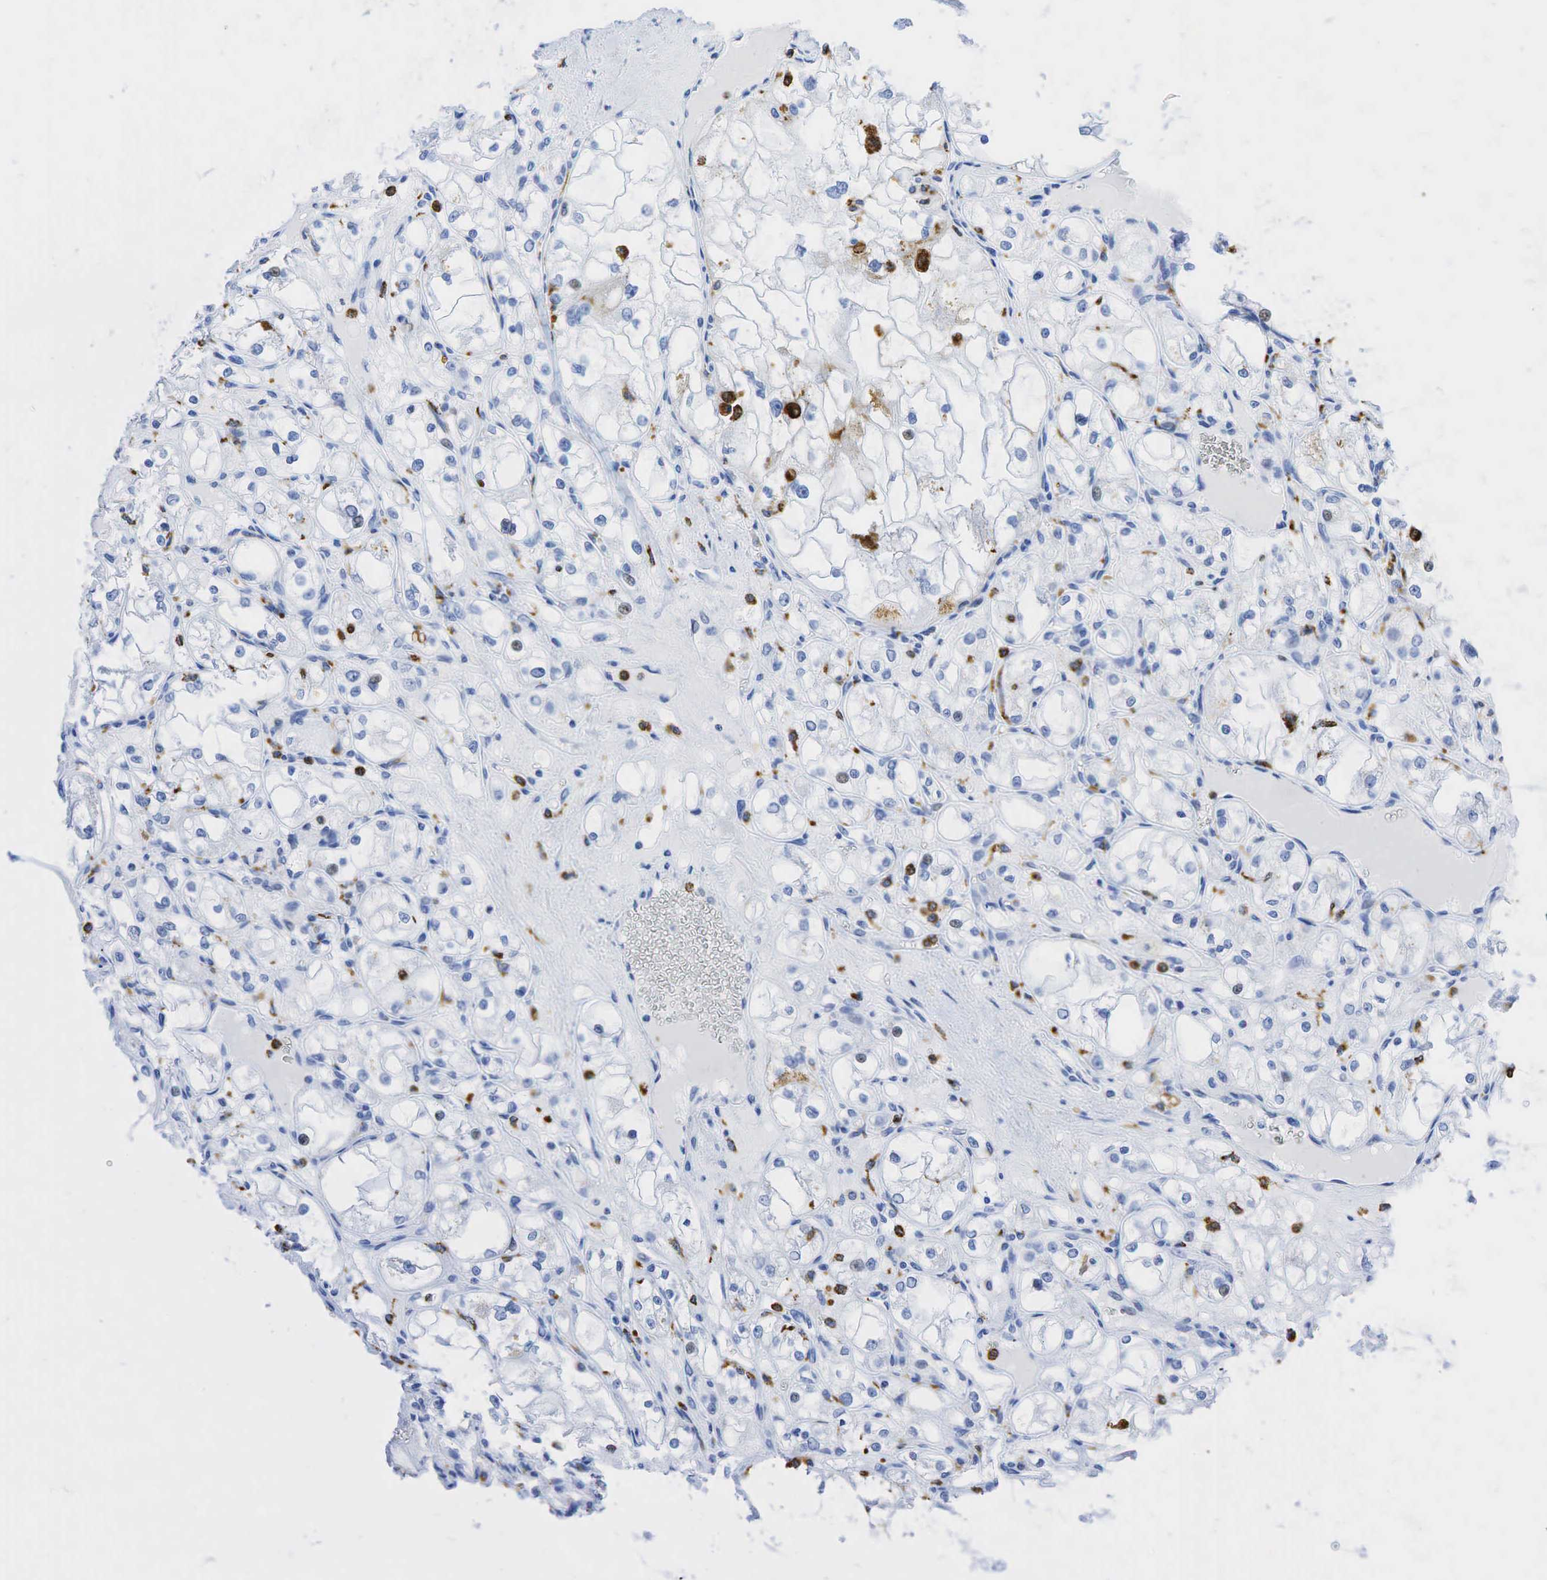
{"staining": {"intensity": "weak", "quantity": "<25%", "location": "nuclear"}, "tissue": "renal cancer", "cell_type": "Tumor cells", "image_type": "cancer", "snomed": [{"axis": "morphology", "description": "Adenocarcinoma, NOS"}, {"axis": "topography", "description": "Kidney"}], "caption": "A photomicrograph of adenocarcinoma (renal) stained for a protein demonstrates no brown staining in tumor cells. (DAB (3,3'-diaminobenzidine) IHC, high magnification).", "gene": "CD68", "patient": {"sex": "male", "age": 61}}